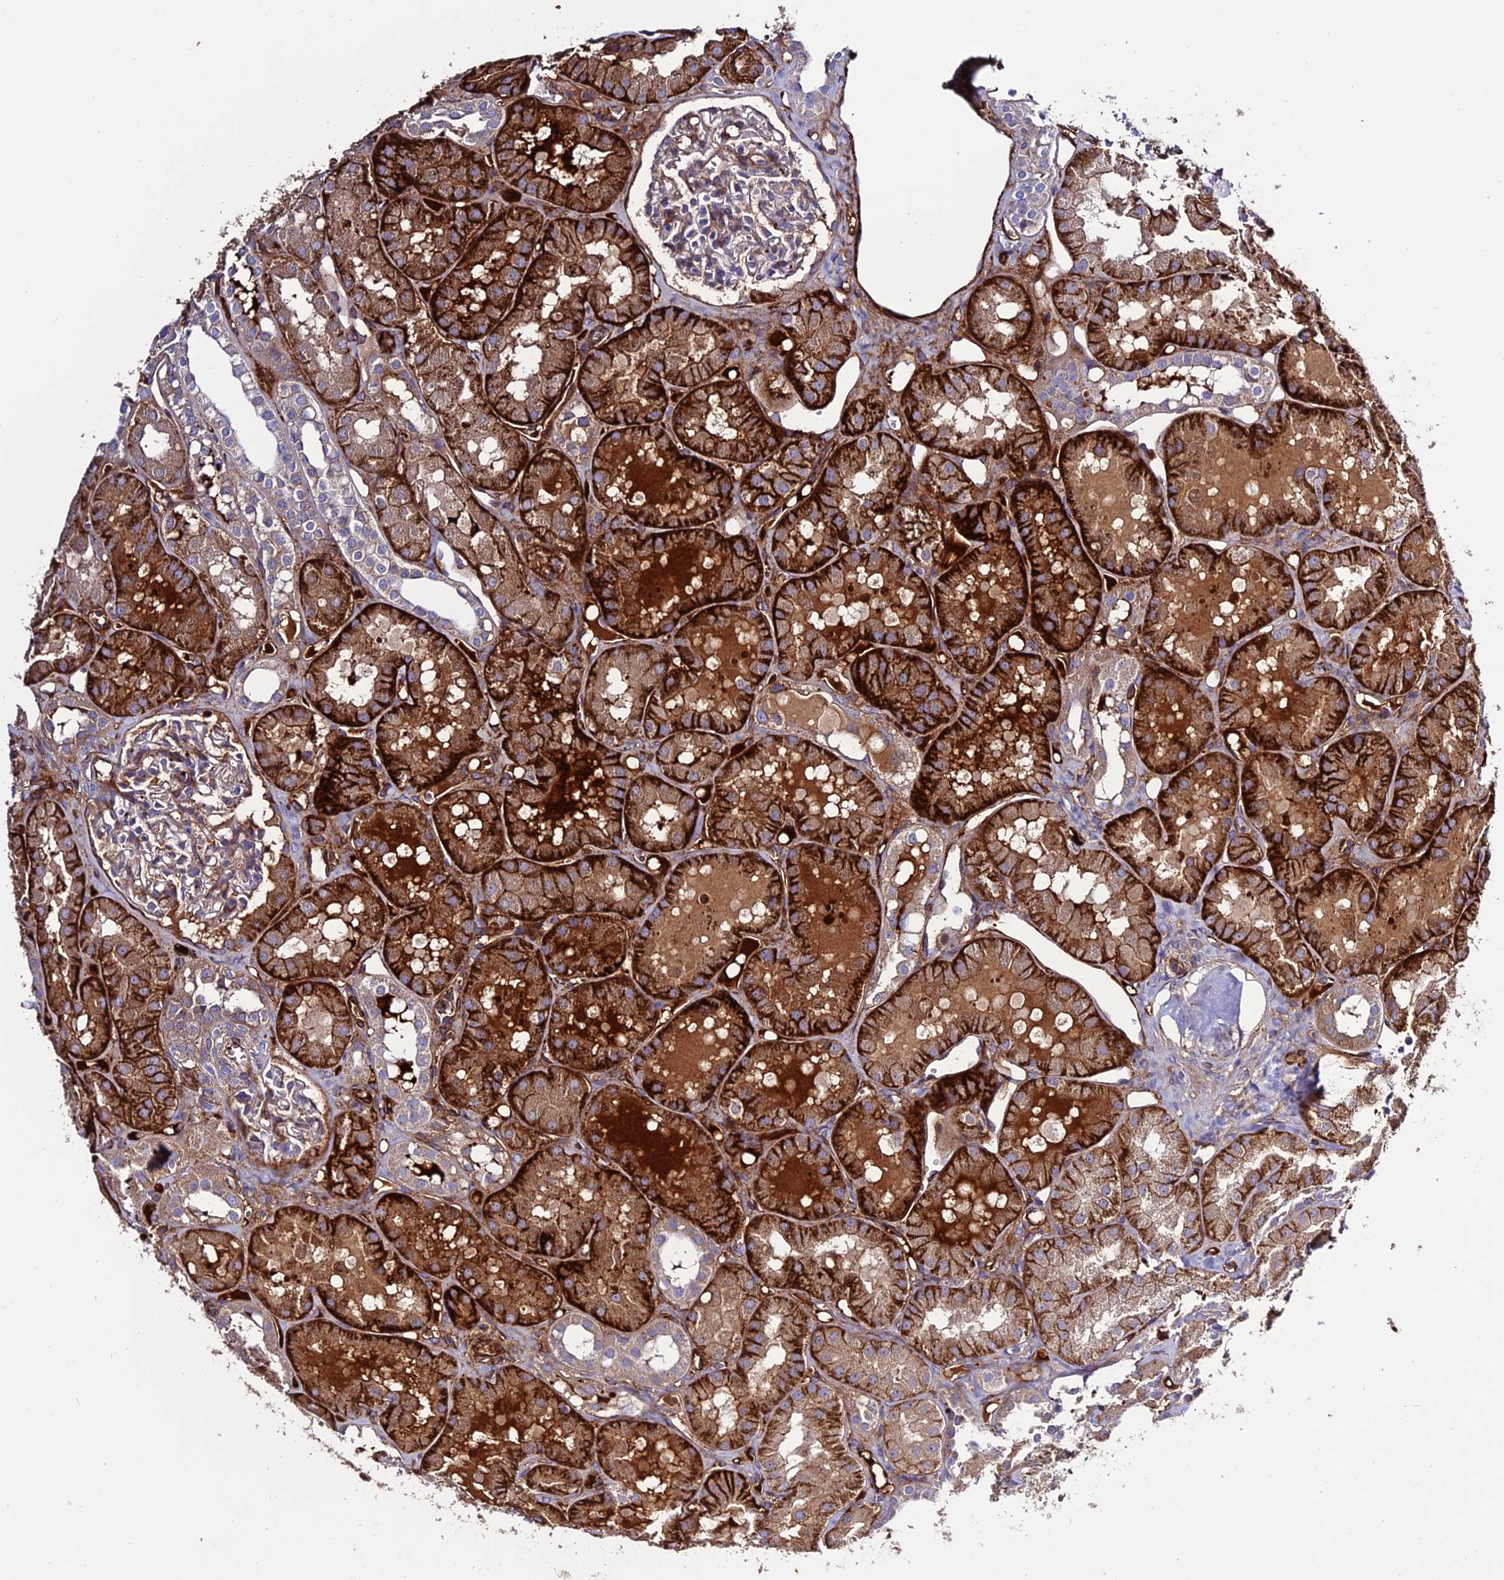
{"staining": {"intensity": "weak", "quantity": "25%-75%", "location": "cytoplasmic/membranous"}, "tissue": "kidney", "cell_type": "Cells in glomeruli", "image_type": "normal", "snomed": [{"axis": "morphology", "description": "Normal tissue, NOS"}, {"axis": "topography", "description": "Kidney"}], "caption": "Cells in glomeruli demonstrate weak cytoplasmic/membranous positivity in approximately 25%-75% of cells in unremarkable kidney. Nuclei are stained in blue.", "gene": "REX1BD", "patient": {"sex": "male", "age": 16}}